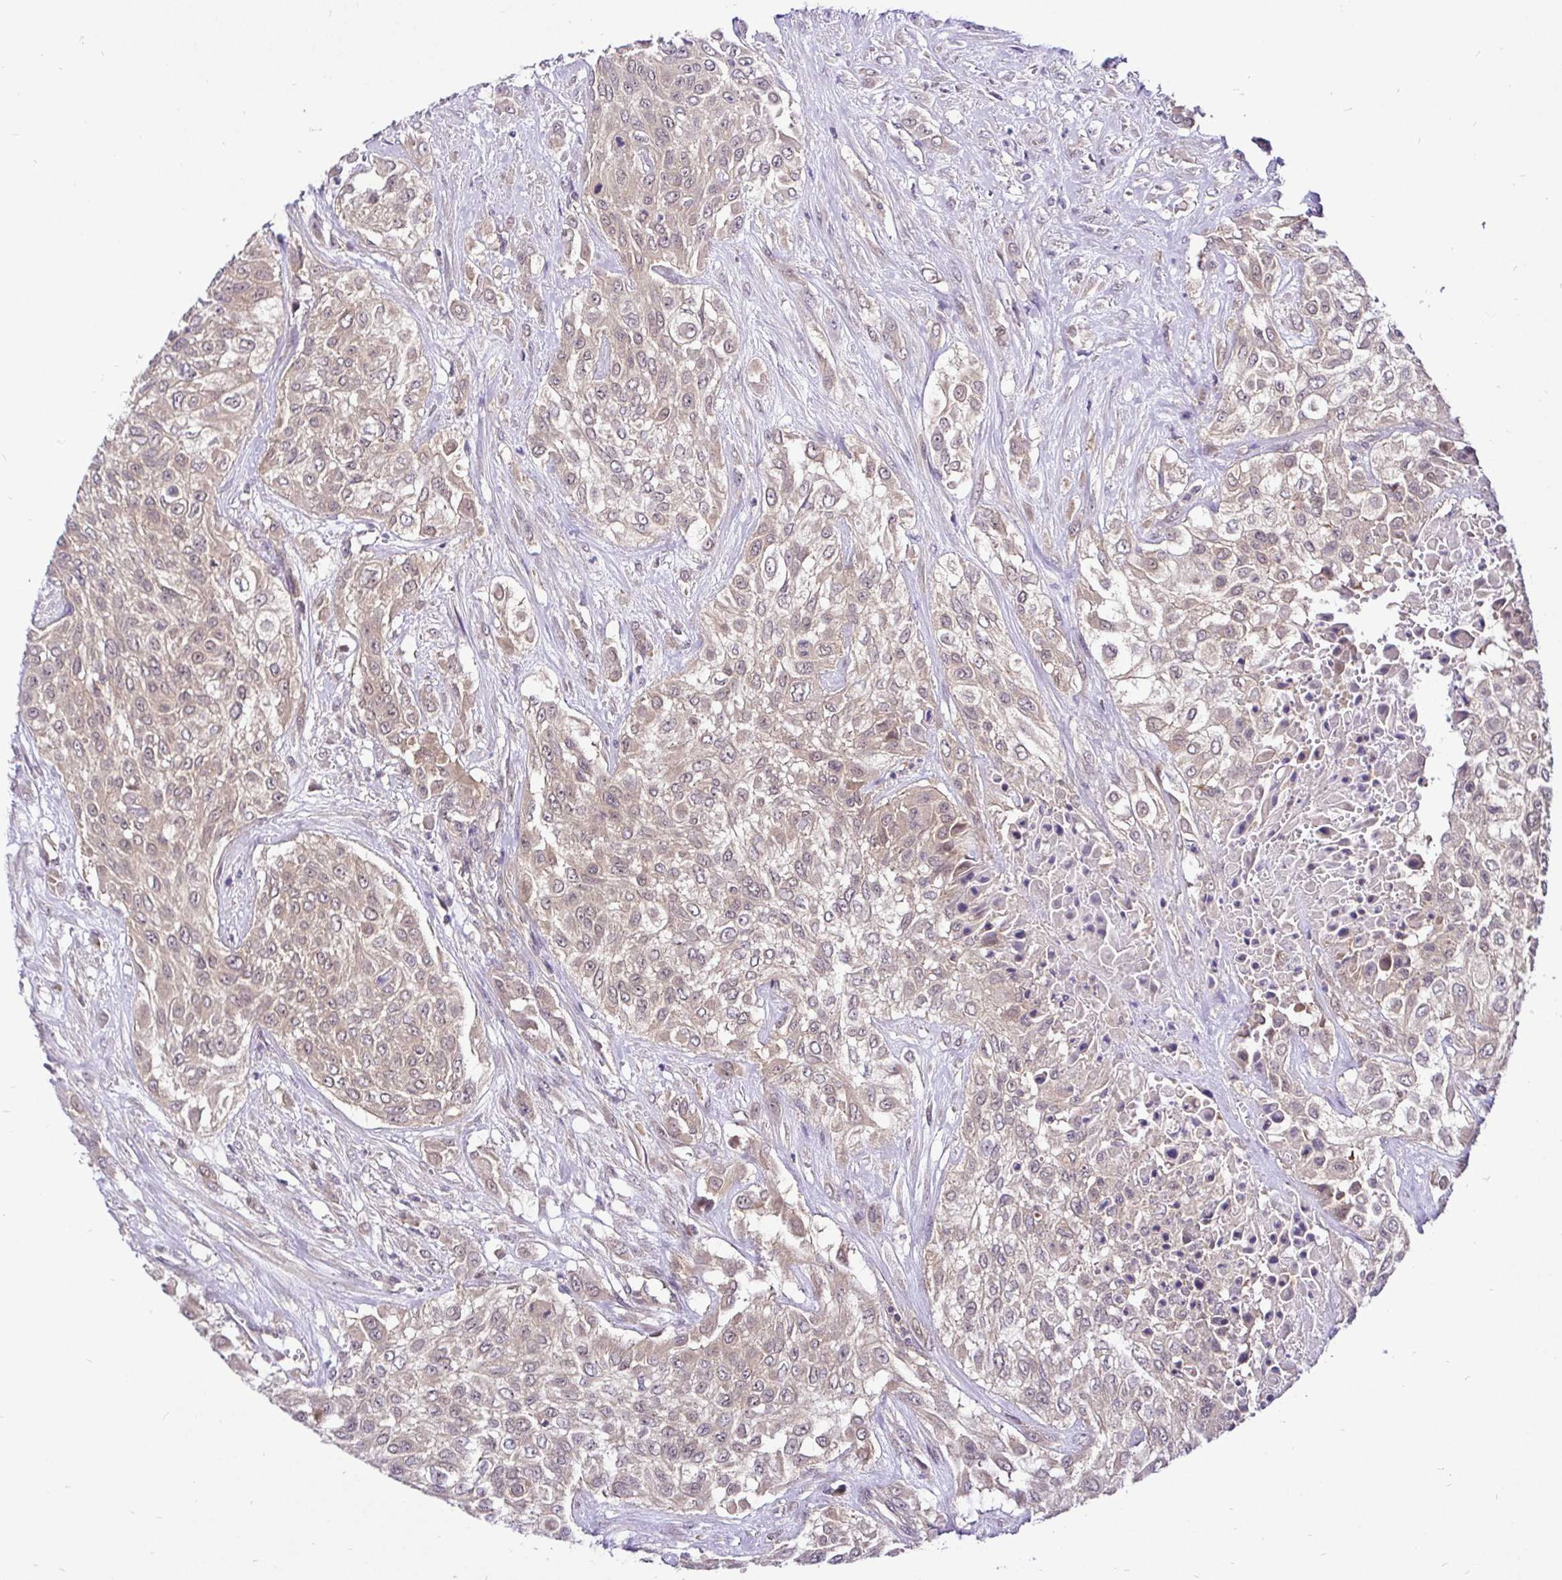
{"staining": {"intensity": "weak", "quantity": ">75%", "location": "cytoplasmic/membranous"}, "tissue": "urothelial cancer", "cell_type": "Tumor cells", "image_type": "cancer", "snomed": [{"axis": "morphology", "description": "Urothelial carcinoma, High grade"}, {"axis": "topography", "description": "Urinary bladder"}], "caption": "High-grade urothelial carcinoma stained with immunohistochemistry (IHC) displays weak cytoplasmic/membranous positivity in approximately >75% of tumor cells.", "gene": "UBE2M", "patient": {"sex": "male", "age": 57}}